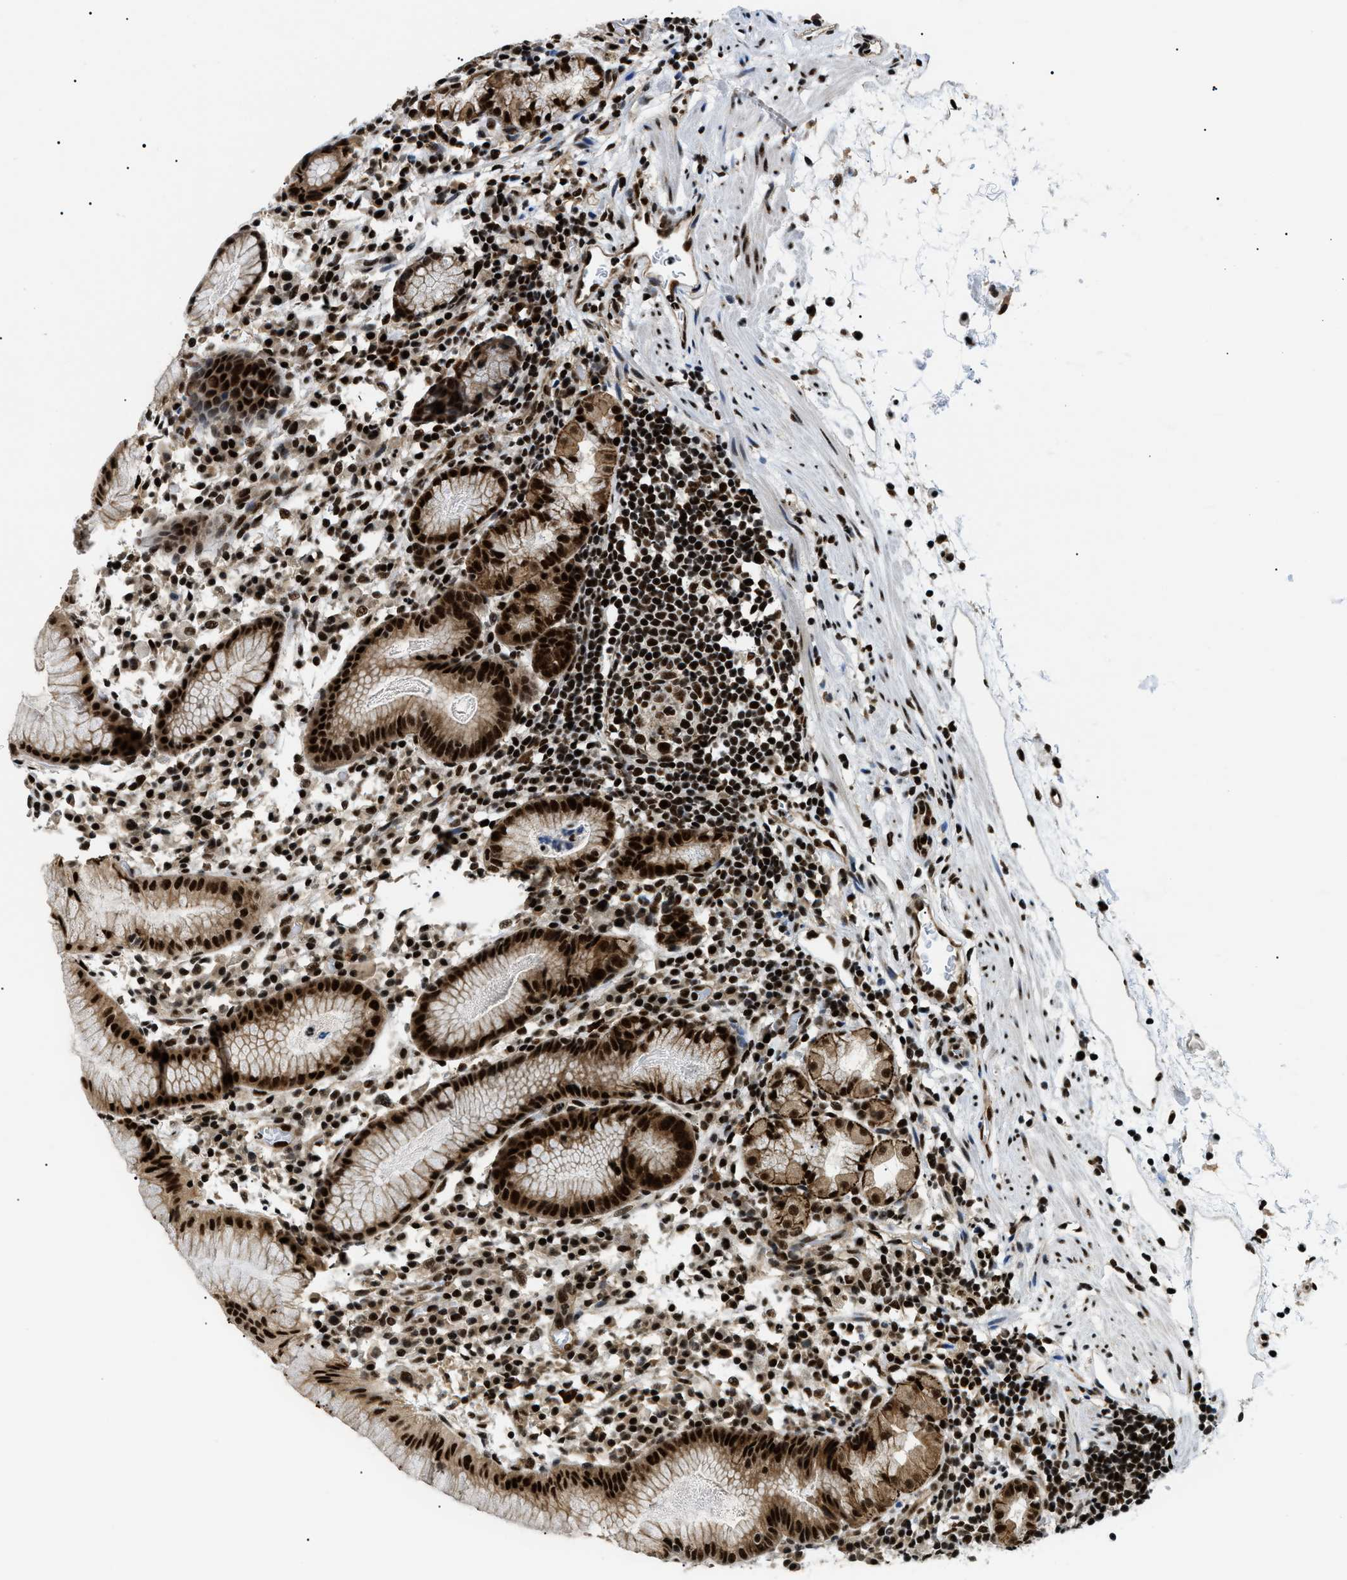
{"staining": {"intensity": "strong", "quantity": ">75%", "location": "cytoplasmic/membranous,nuclear"}, "tissue": "stomach", "cell_type": "Glandular cells", "image_type": "normal", "snomed": [{"axis": "morphology", "description": "Normal tissue, NOS"}, {"axis": "topography", "description": "Stomach"}, {"axis": "topography", "description": "Stomach, lower"}], "caption": "Human stomach stained with a brown dye shows strong cytoplasmic/membranous,nuclear positive positivity in approximately >75% of glandular cells.", "gene": "CWC25", "patient": {"sex": "female", "age": 75}}